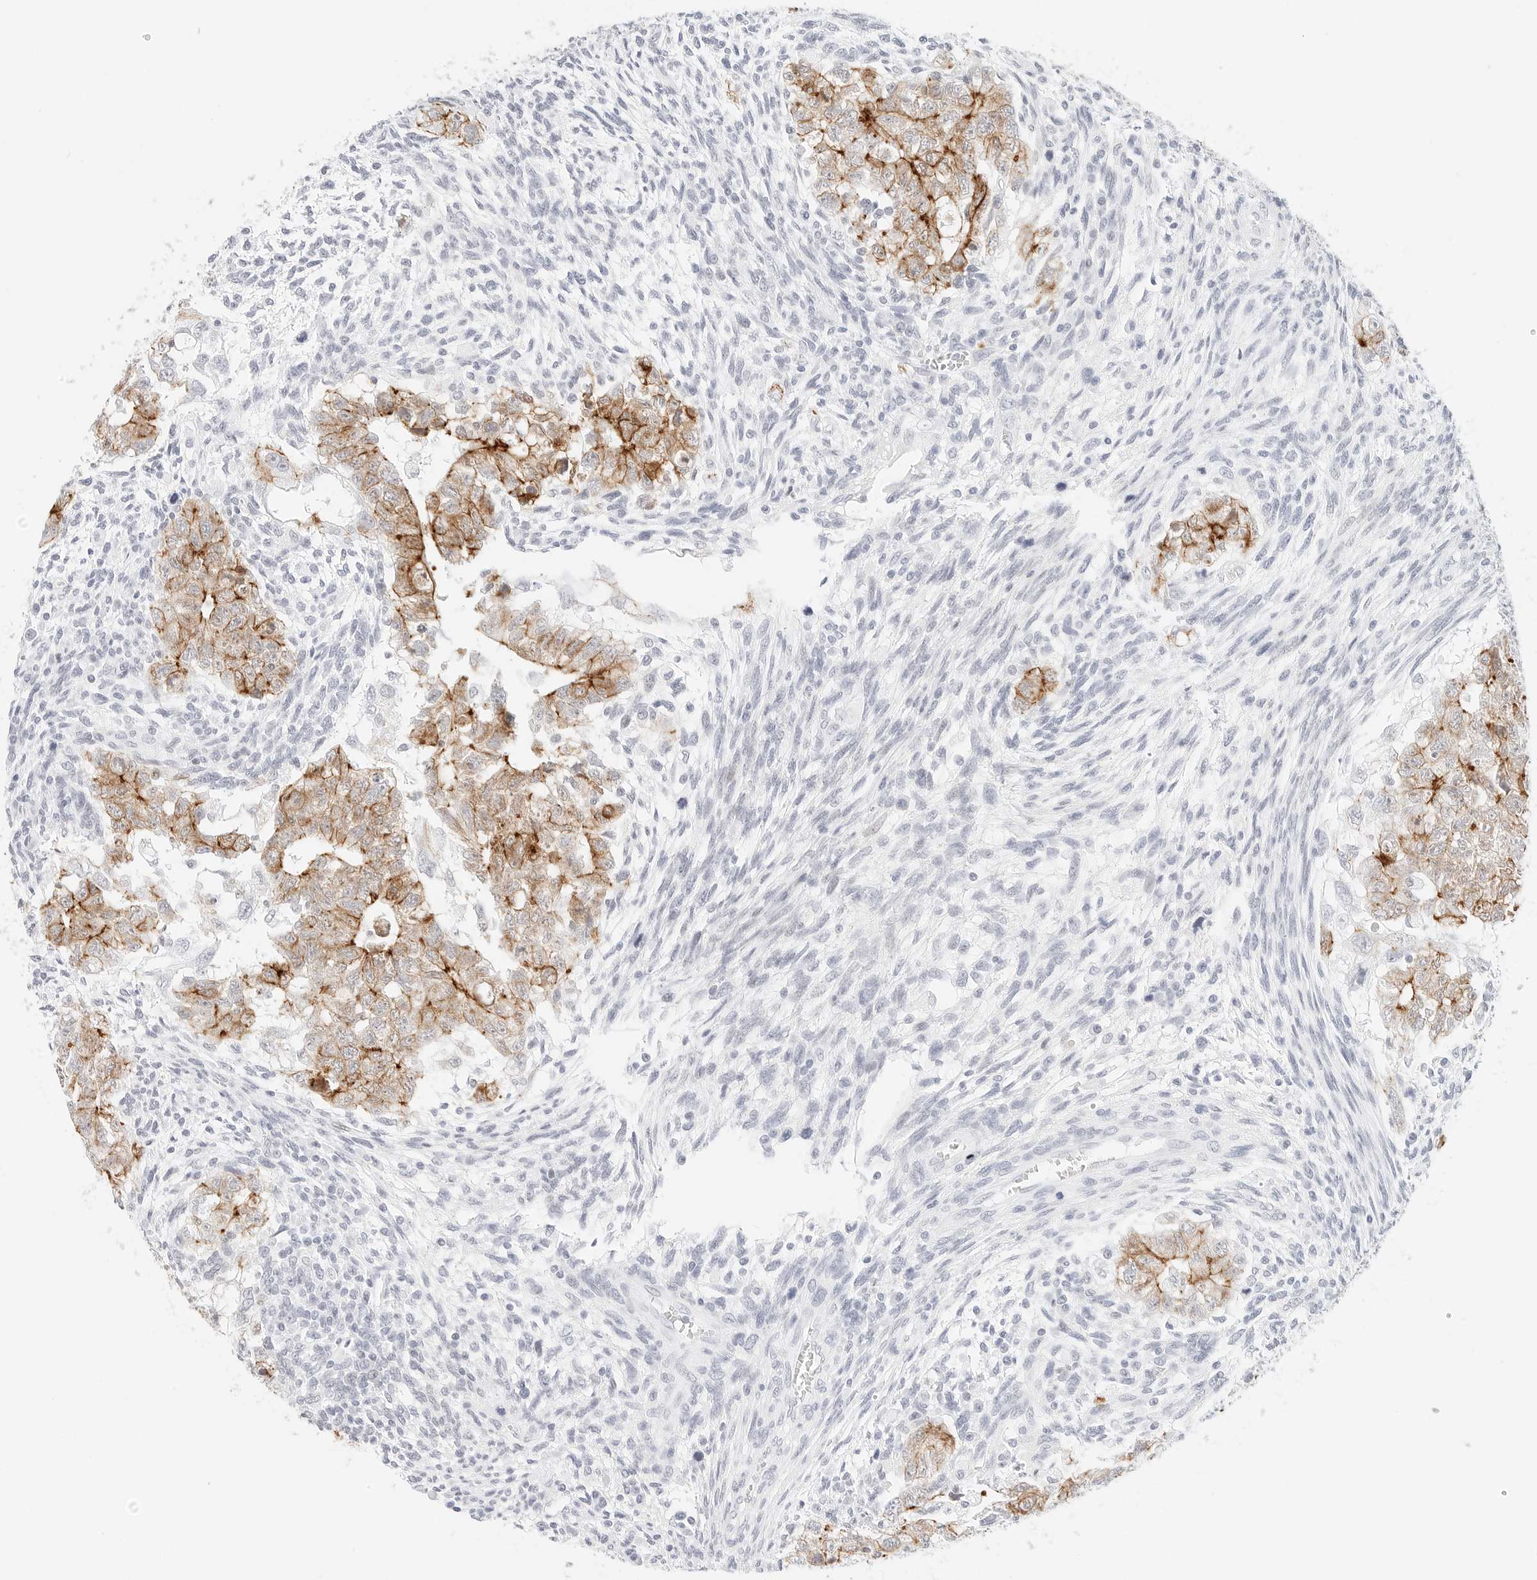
{"staining": {"intensity": "moderate", "quantity": "25%-75%", "location": "cytoplasmic/membranous"}, "tissue": "testis cancer", "cell_type": "Tumor cells", "image_type": "cancer", "snomed": [{"axis": "morphology", "description": "Carcinoma, Embryonal, NOS"}, {"axis": "topography", "description": "Testis"}], "caption": "Testis embryonal carcinoma stained with IHC demonstrates moderate cytoplasmic/membranous positivity in about 25%-75% of tumor cells. (Stains: DAB (3,3'-diaminobenzidine) in brown, nuclei in blue, Microscopy: brightfield microscopy at high magnification).", "gene": "CDH1", "patient": {"sex": "male", "age": 37}}